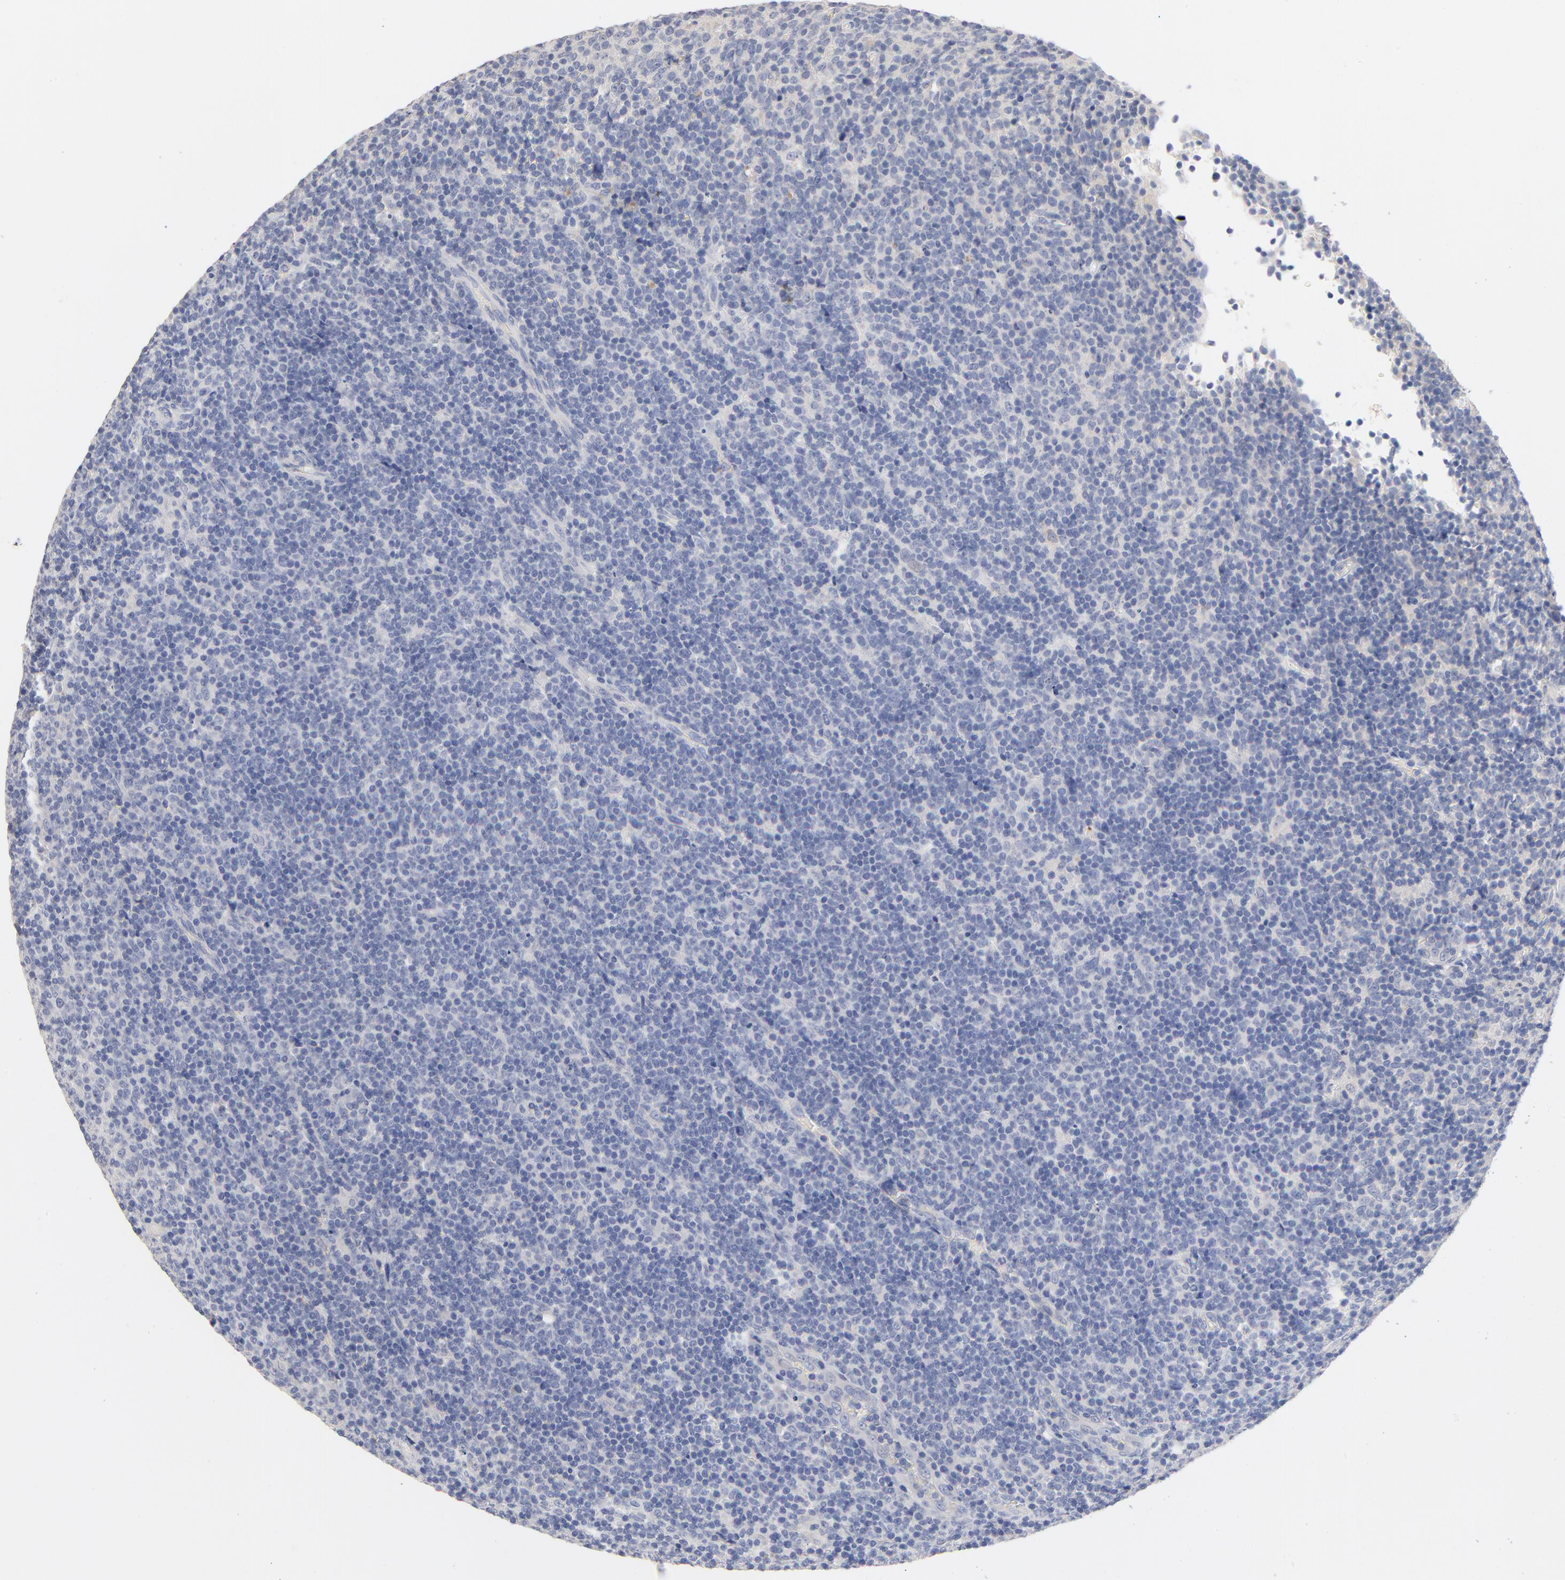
{"staining": {"intensity": "negative", "quantity": "none", "location": "none"}, "tissue": "lymphoma", "cell_type": "Tumor cells", "image_type": "cancer", "snomed": [{"axis": "morphology", "description": "Malignant lymphoma, non-Hodgkin's type, Low grade"}, {"axis": "topography", "description": "Lymph node"}], "caption": "There is no significant expression in tumor cells of low-grade malignant lymphoma, non-Hodgkin's type.", "gene": "CPS1", "patient": {"sex": "male", "age": 70}}